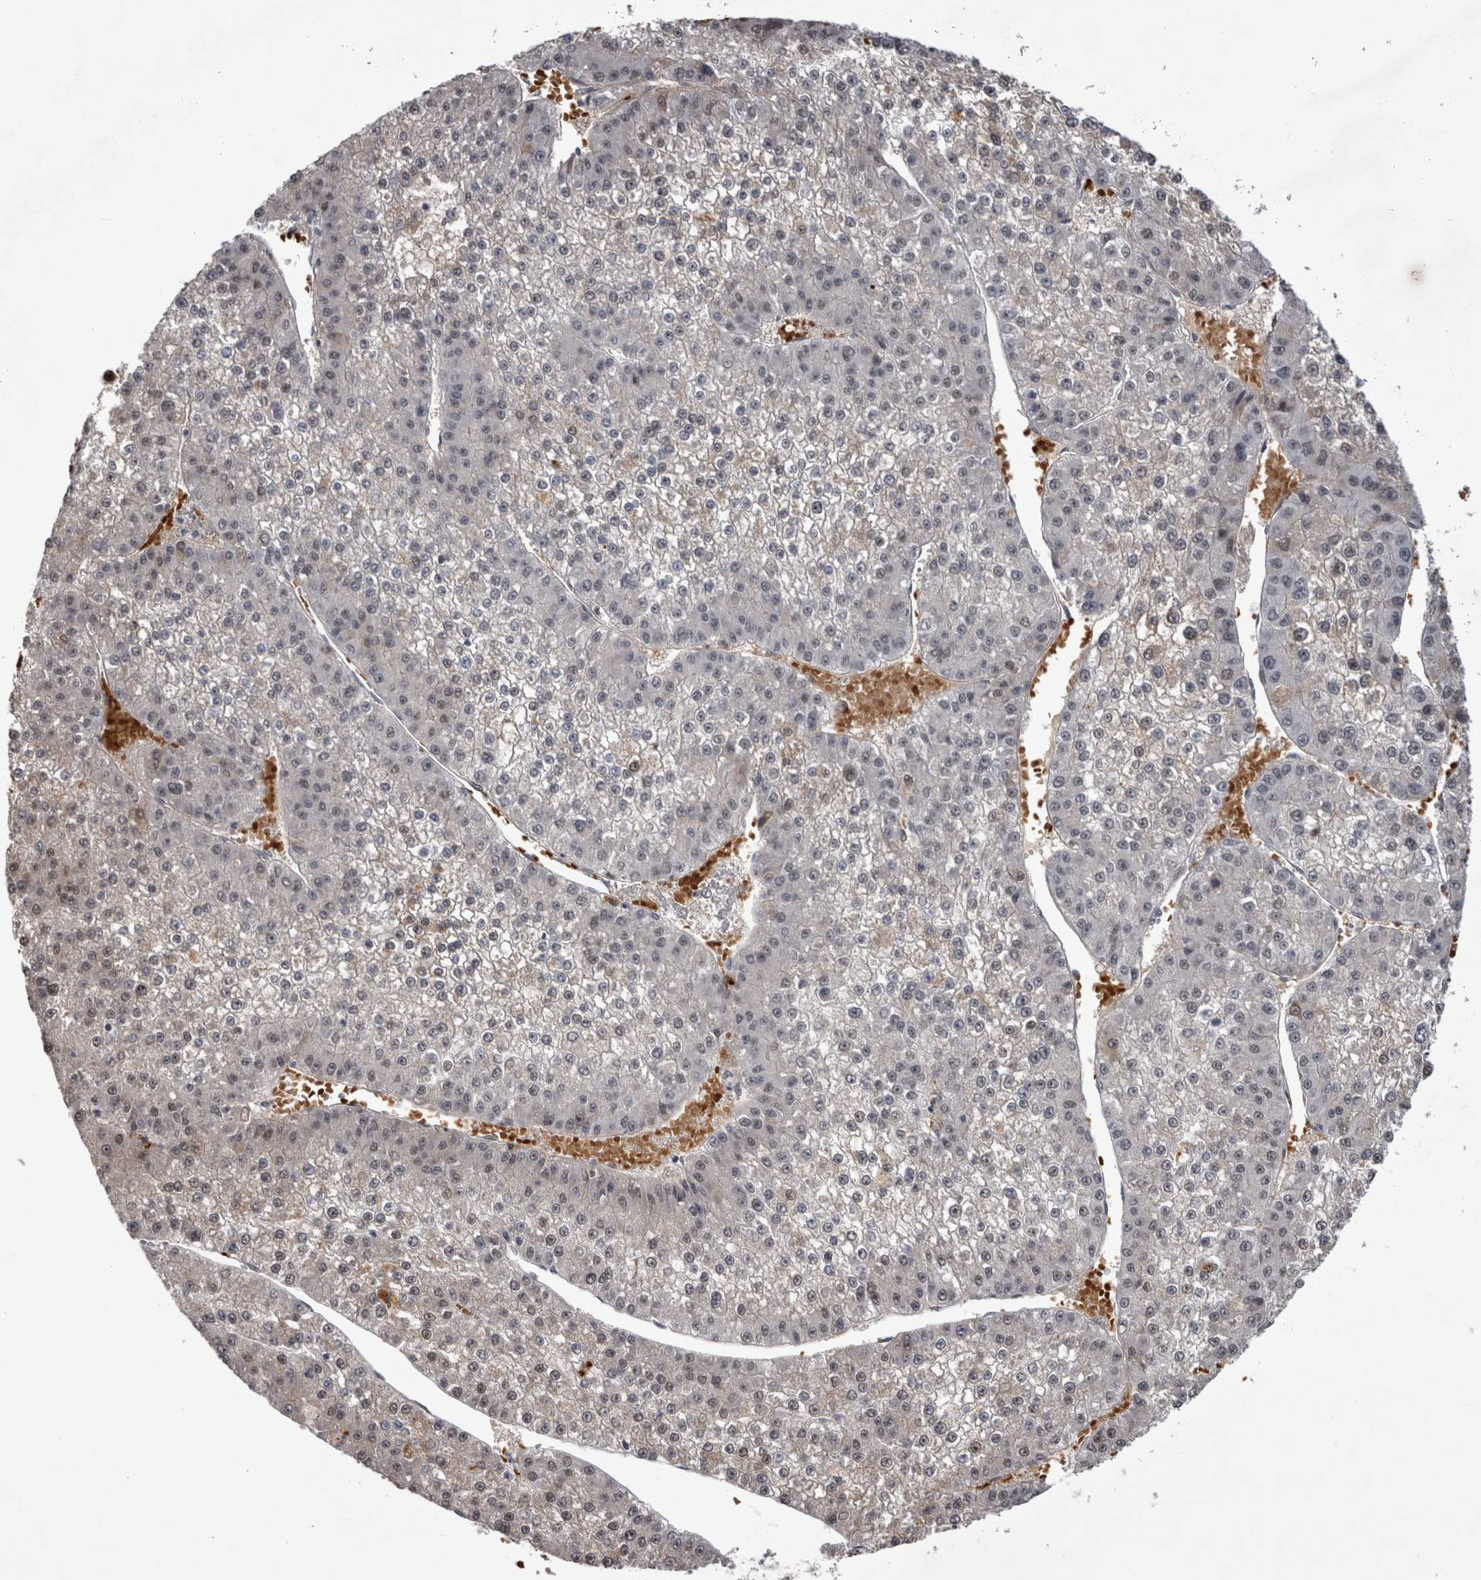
{"staining": {"intensity": "weak", "quantity": "<25%", "location": "nuclear"}, "tissue": "liver cancer", "cell_type": "Tumor cells", "image_type": "cancer", "snomed": [{"axis": "morphology", "description": "Carcinoma, Hepatocellular, NOS"}, {"axis": "topography", "description": "Liver"}], "caption": "The histopathology image demonstrates no significant staining in tumor cells of hepatocellular carcinoma (liver). (Stains: DAB immunohistochemistry (IHC) with hematoxylin counter stain, Microscopy: brightfield microscopy at high magnification).", "gene": "IFI44", "patient": {"sex": "female", "age": 73}}